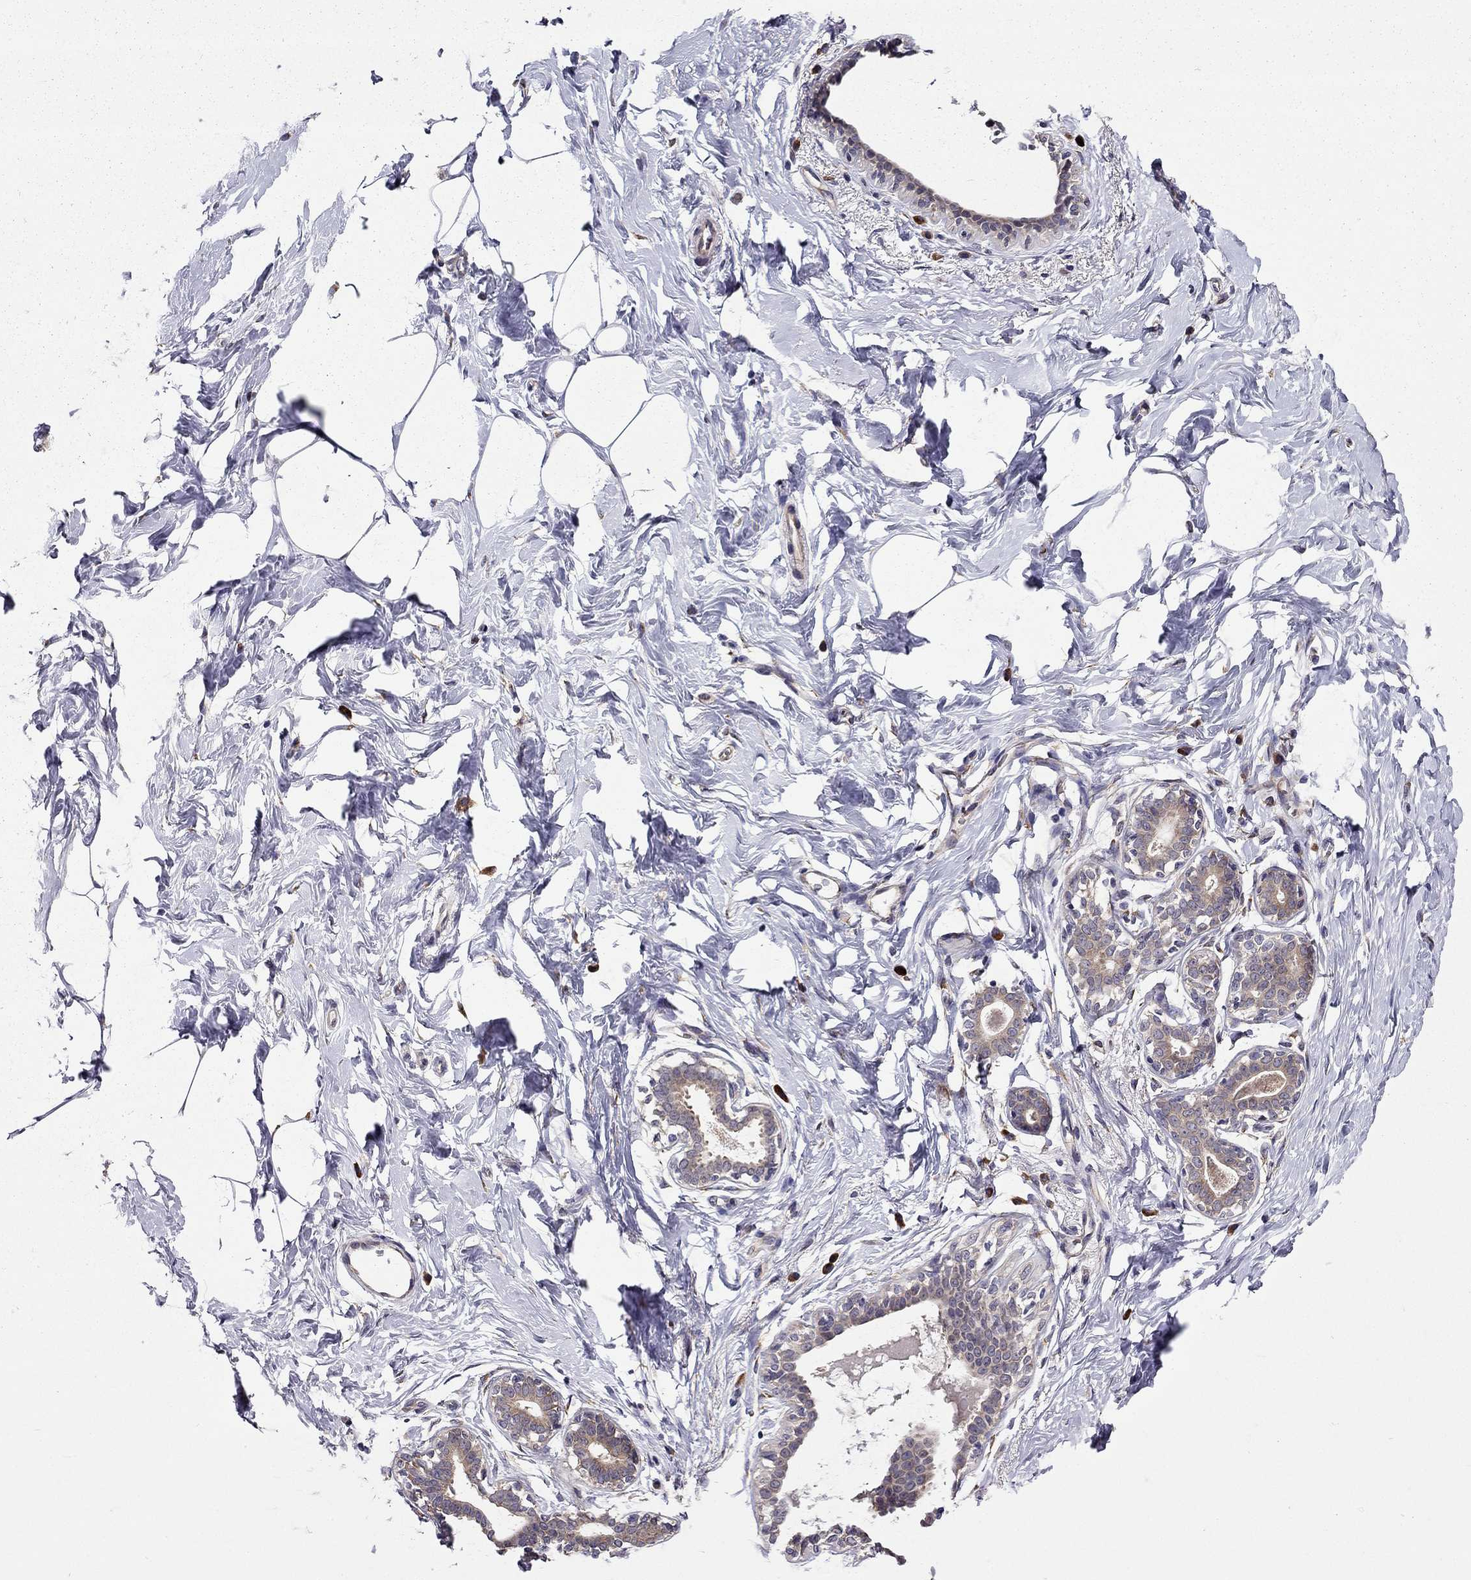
{"staining": {"intensity": "negative", "quantity": "none", "location": "none"}, "tissue": "breast", "cell_type": "Adipocytes", "image_type": "normal", "snomed": [{"axis": "morphology", "description": "Normal tissue, NOS"}, {"axis": "morphology", "description": "Lobular carcinoma, in situ"}, {"axis": "topography", "description": "Breast"}], "caption": "Immunohistochemistry (IHC) photomicrograph of benign human breast stained for a protein (brown), which exhibits no positivity in adipocytes.", "gene": "ARHGEF28", "patient": {"sex": "female", "age": 35}}